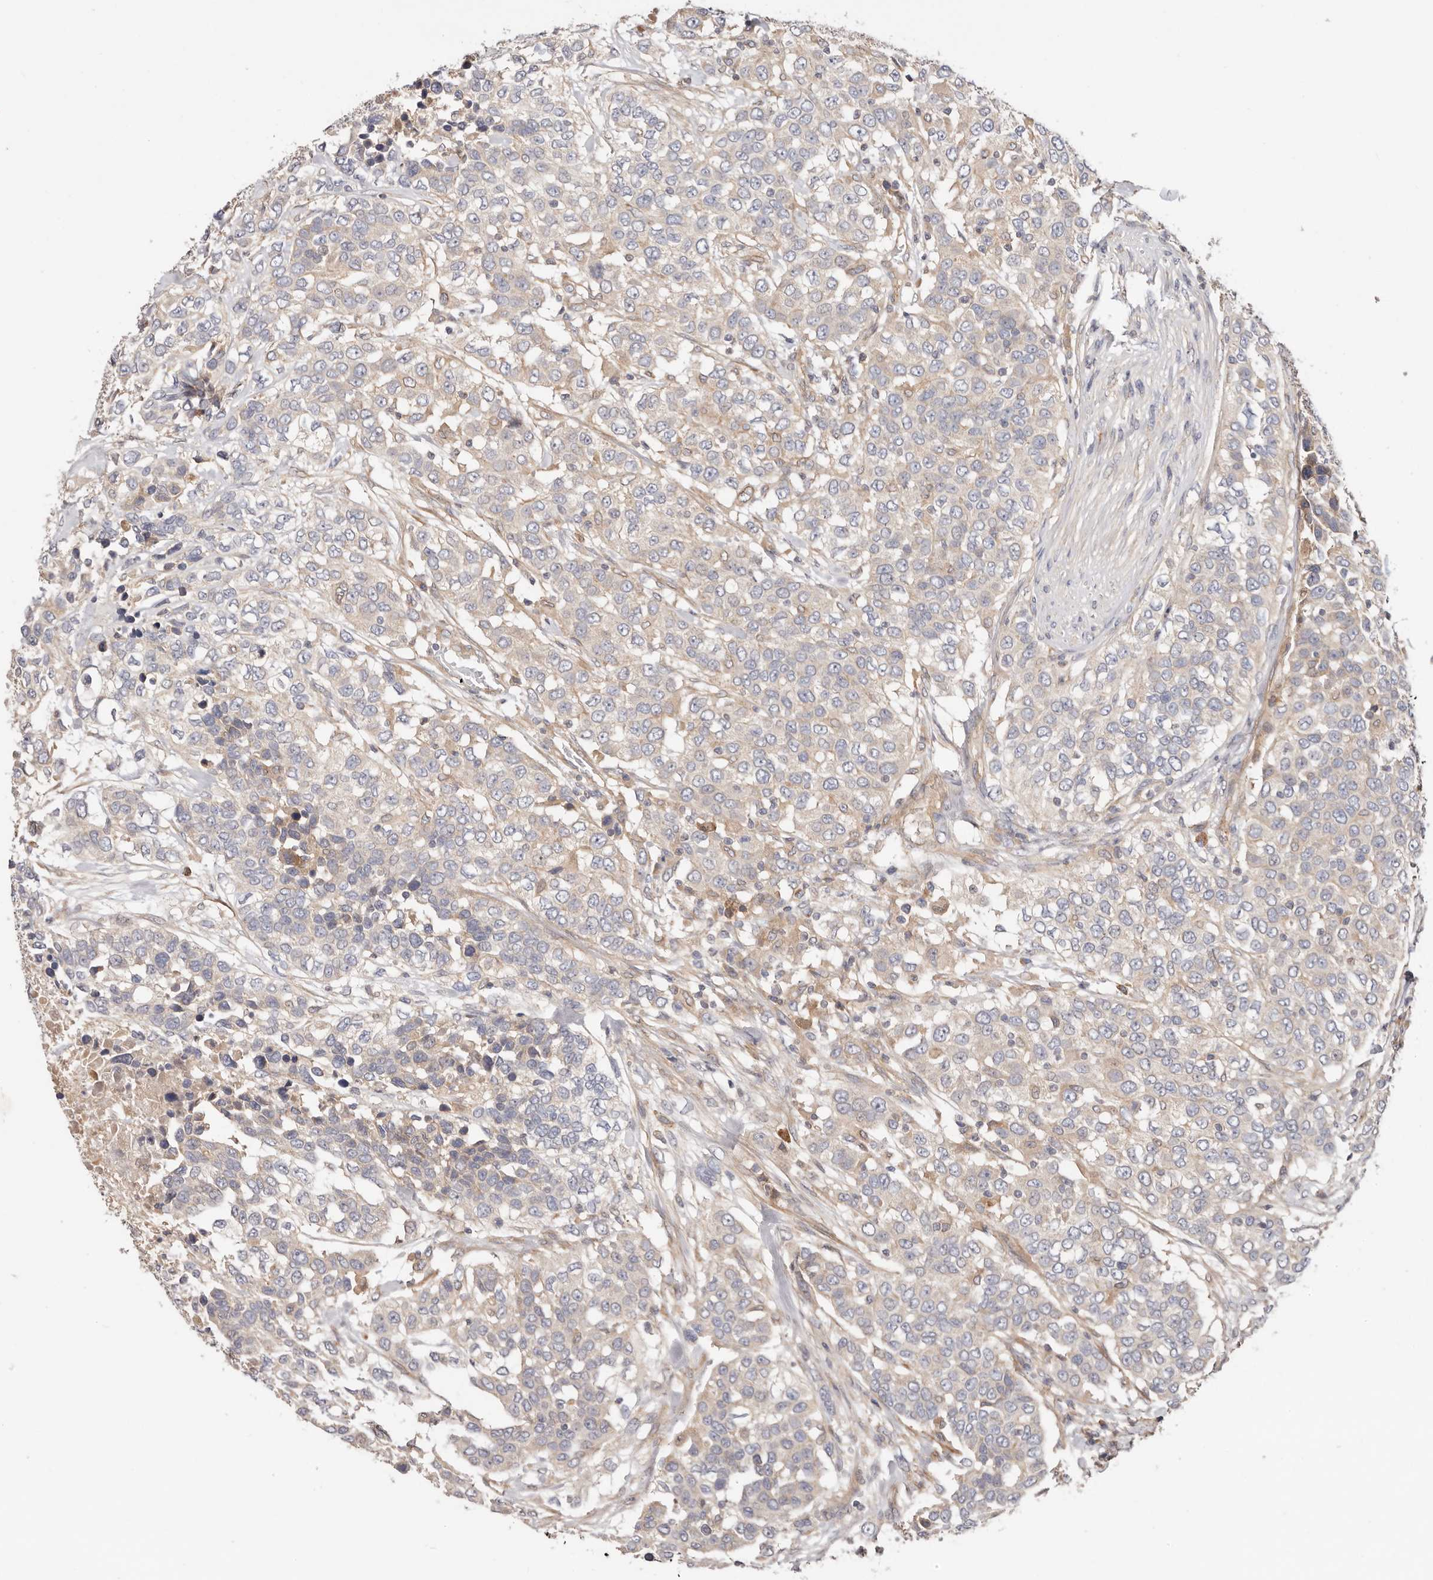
{"staining": {"intensity": "negative", "quantity": "none", "location": "none"}, "tissue": "urothelial cancer", "cell_type": "Tumor cells", "image_type": "cancer", "snomed": [{"axis": "morphology", "description": "Urothelial carcinoma, High grade"}, {"axis": "topography", "description": "Urinary bladder"}], "caption": "Immunohistochemistry (IHC) image of urothelial cancer stained for a protein (brown), which reveals no positivity in tumor cells.", "gene": "MACF1", "patient": {"sex": "female", "age": 80}}